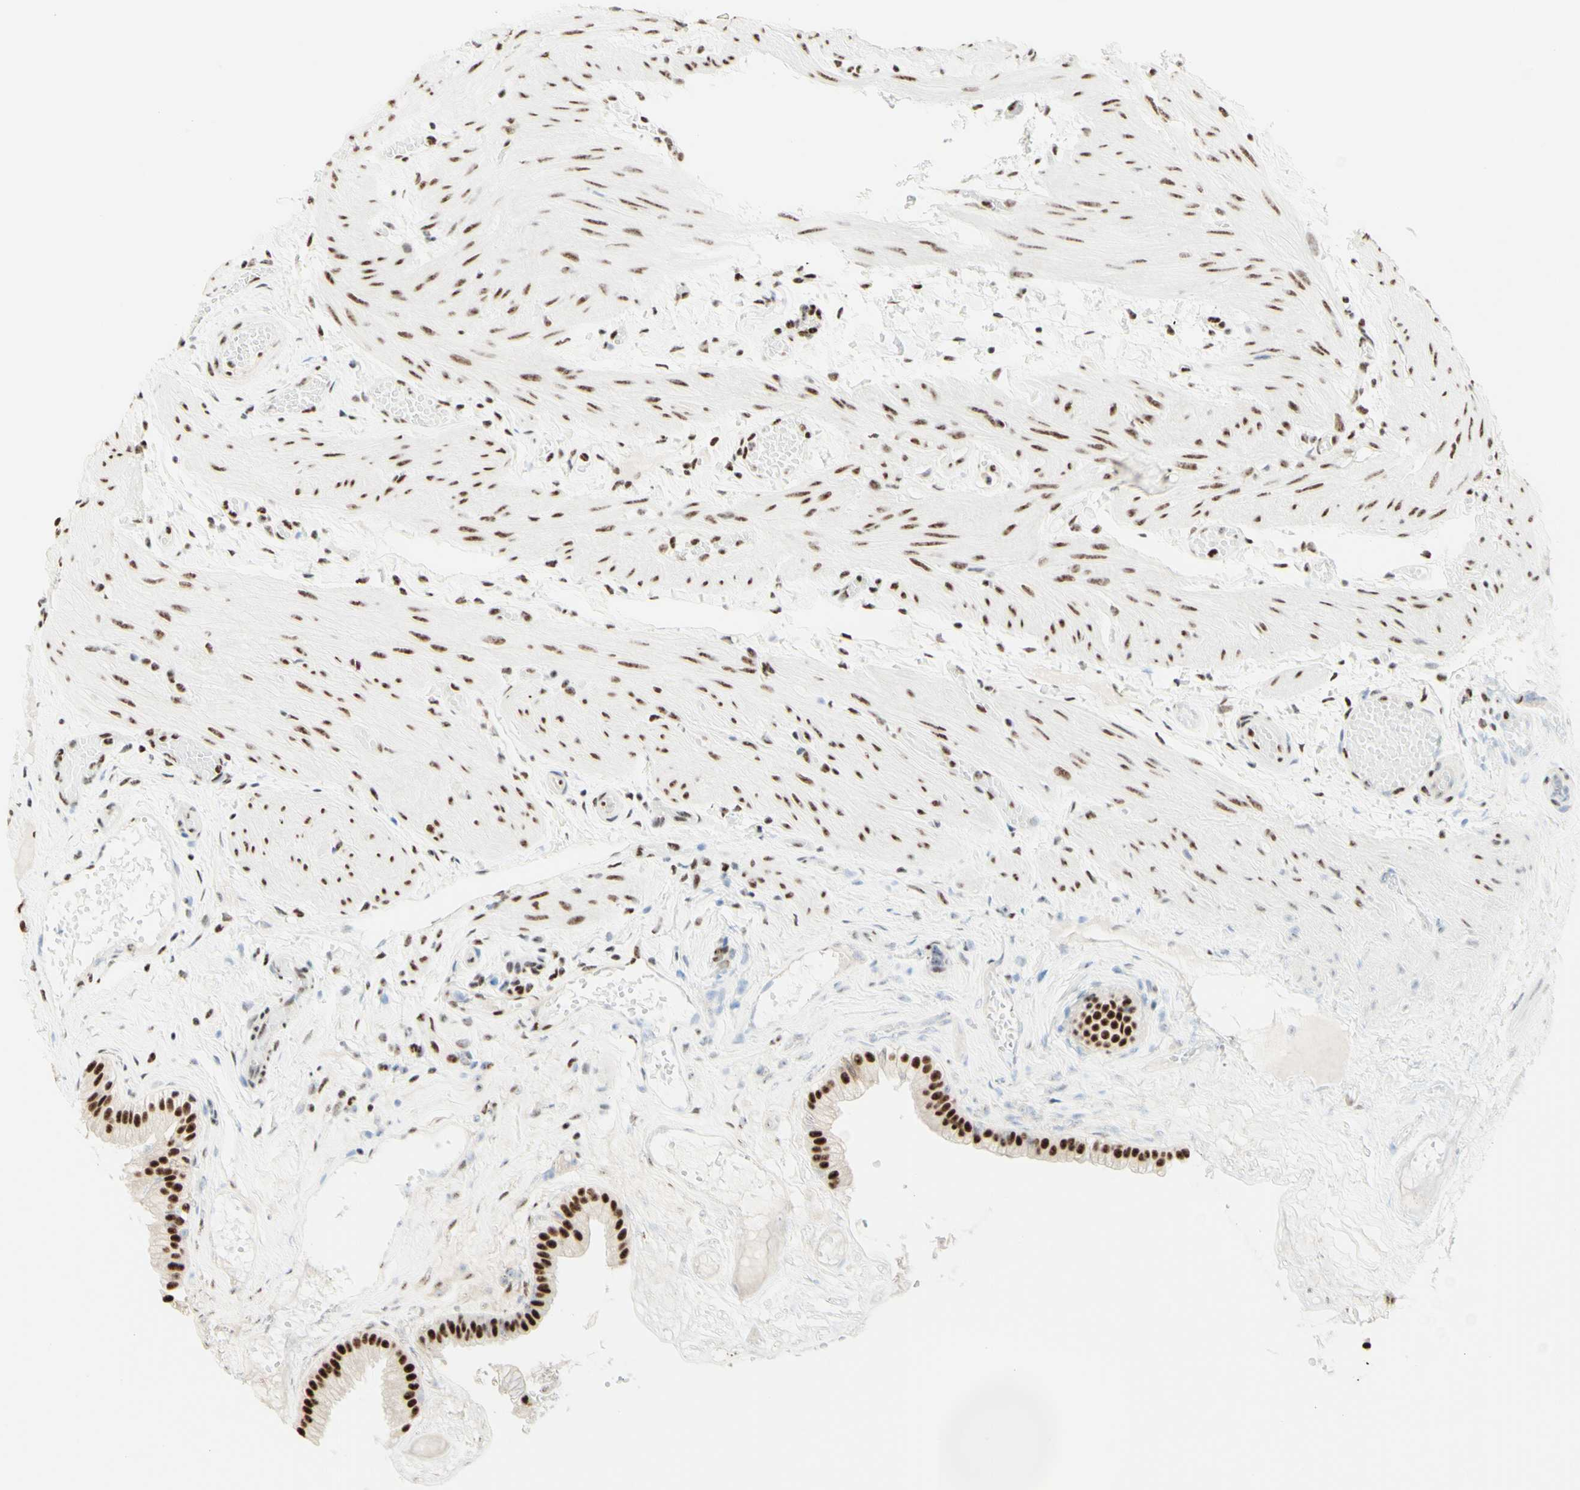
{"staining": {"intensity": "strong", "quantity": ">75%", "location": "nuclear"}, "tissue": "gallbladder", "cell_type": "Glandular cells", "image_type": "normal", "snomed": [{"axis": "morphology", "description": "Normal tissue, NOS"}, {"axis": "topography", "description": "Gallbladder"}], "caption": "Immunohistochemistry staining of unremarkable gallbladder, which demonstrates high levels of strong nuclear expression in approximately >75% of glandular cells indicating strong nuclear protein positivity. The staining was performed using DAB (brown) for protein detection and nuclei were counterstained in hematoxylin (blue).", "gene": "WTAP", "patient": {"sex": "female", "age": 26}}